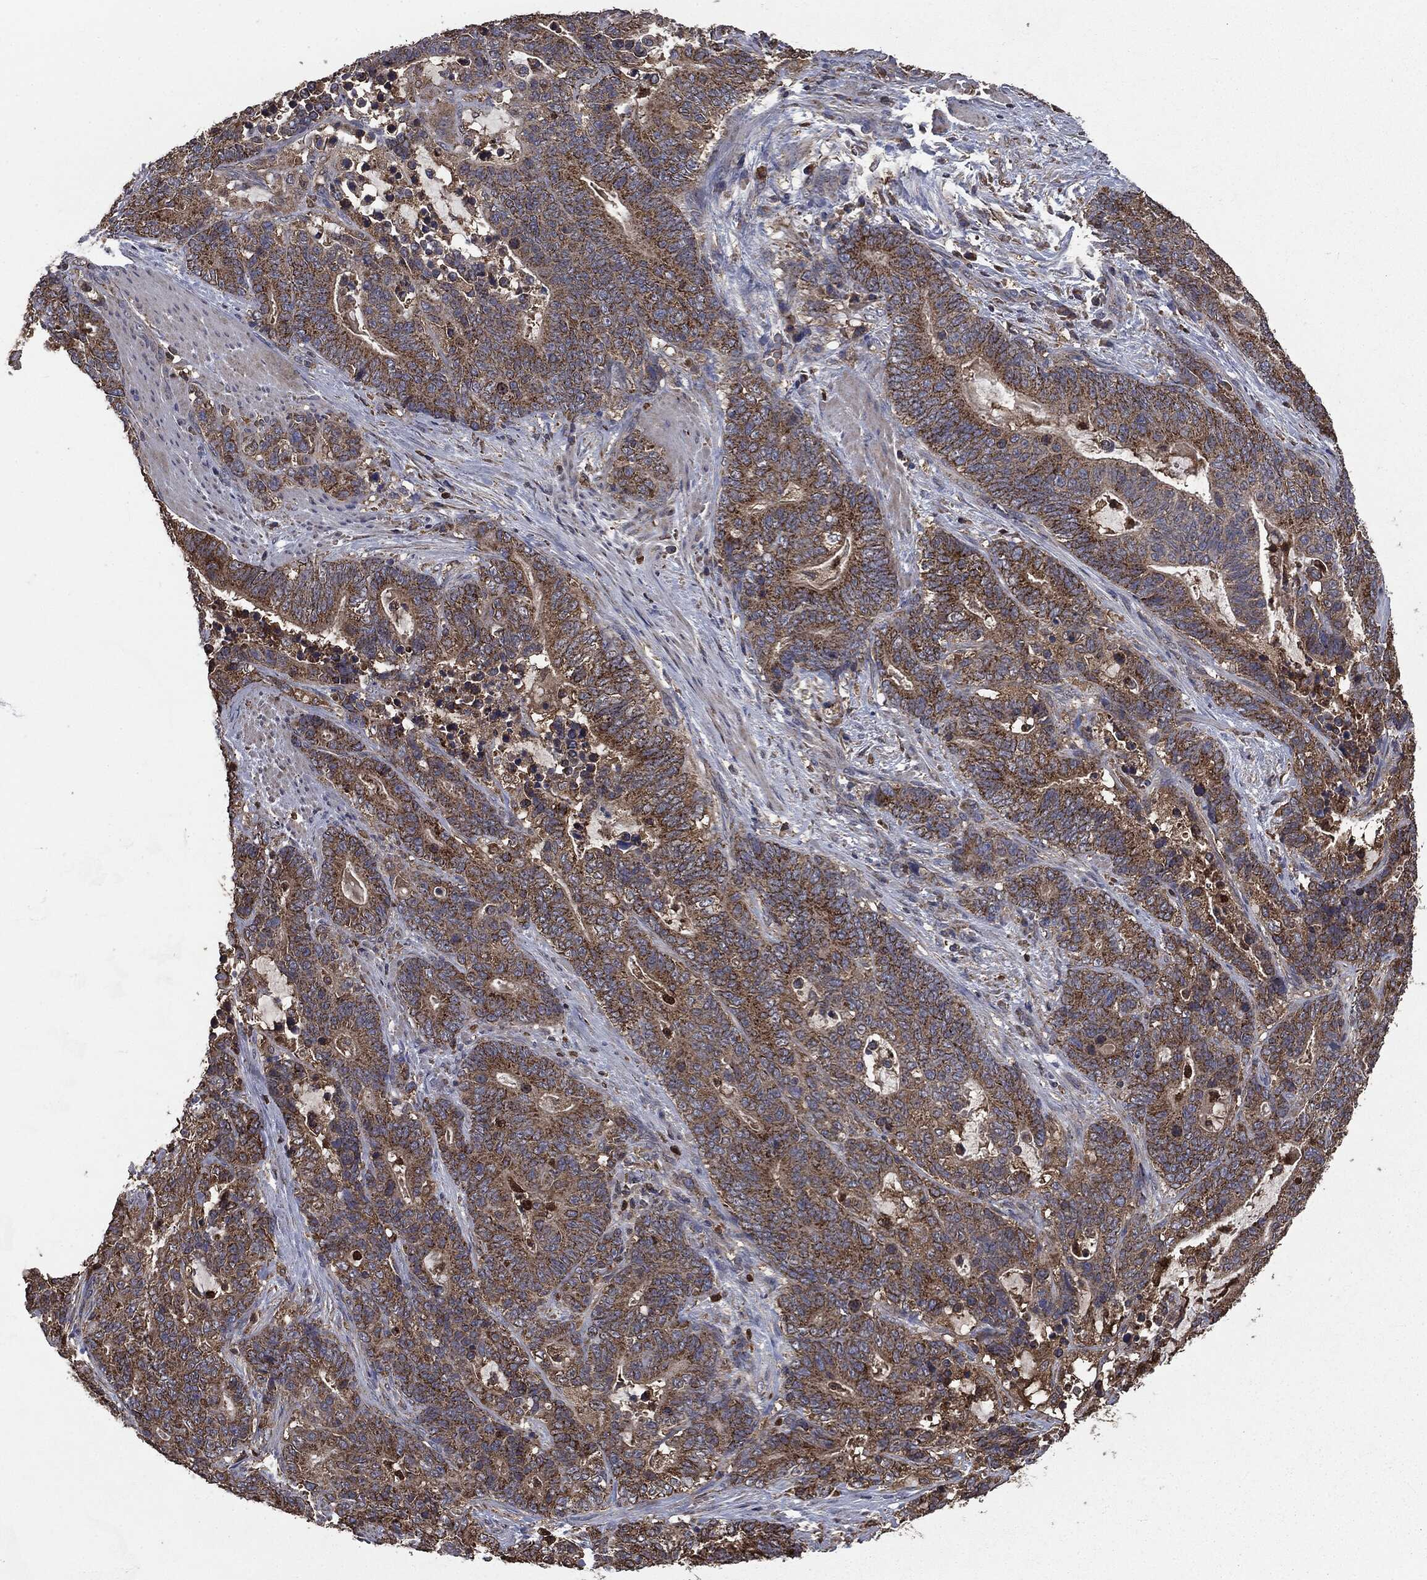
{"staining": {"intensity": "strong", "quantity": ">75%", "location": "cytoplasmic/membranous"}, "tissue": "stomach cancer", "cell_type": "Tumor cells", "image_type": "cancer", "snomed": [{"axis": "morphology", "description": "Normal tissue, NOS"}, {"axis": "morphology", "description": "Adenocarcinoma, NOS"}, {"axis": "topography", "description": "Stomach"}], "caption": "Tumor cells display high levels of strong cytoplasmic/membranous staining in approximately >75% of cells in stomach adenocarcinoma. (brown staining indicates protein expression, while blue staining denotes nuclei).", "gene": "MAPK6", "patient": {"sex": "female", "age": 64}}